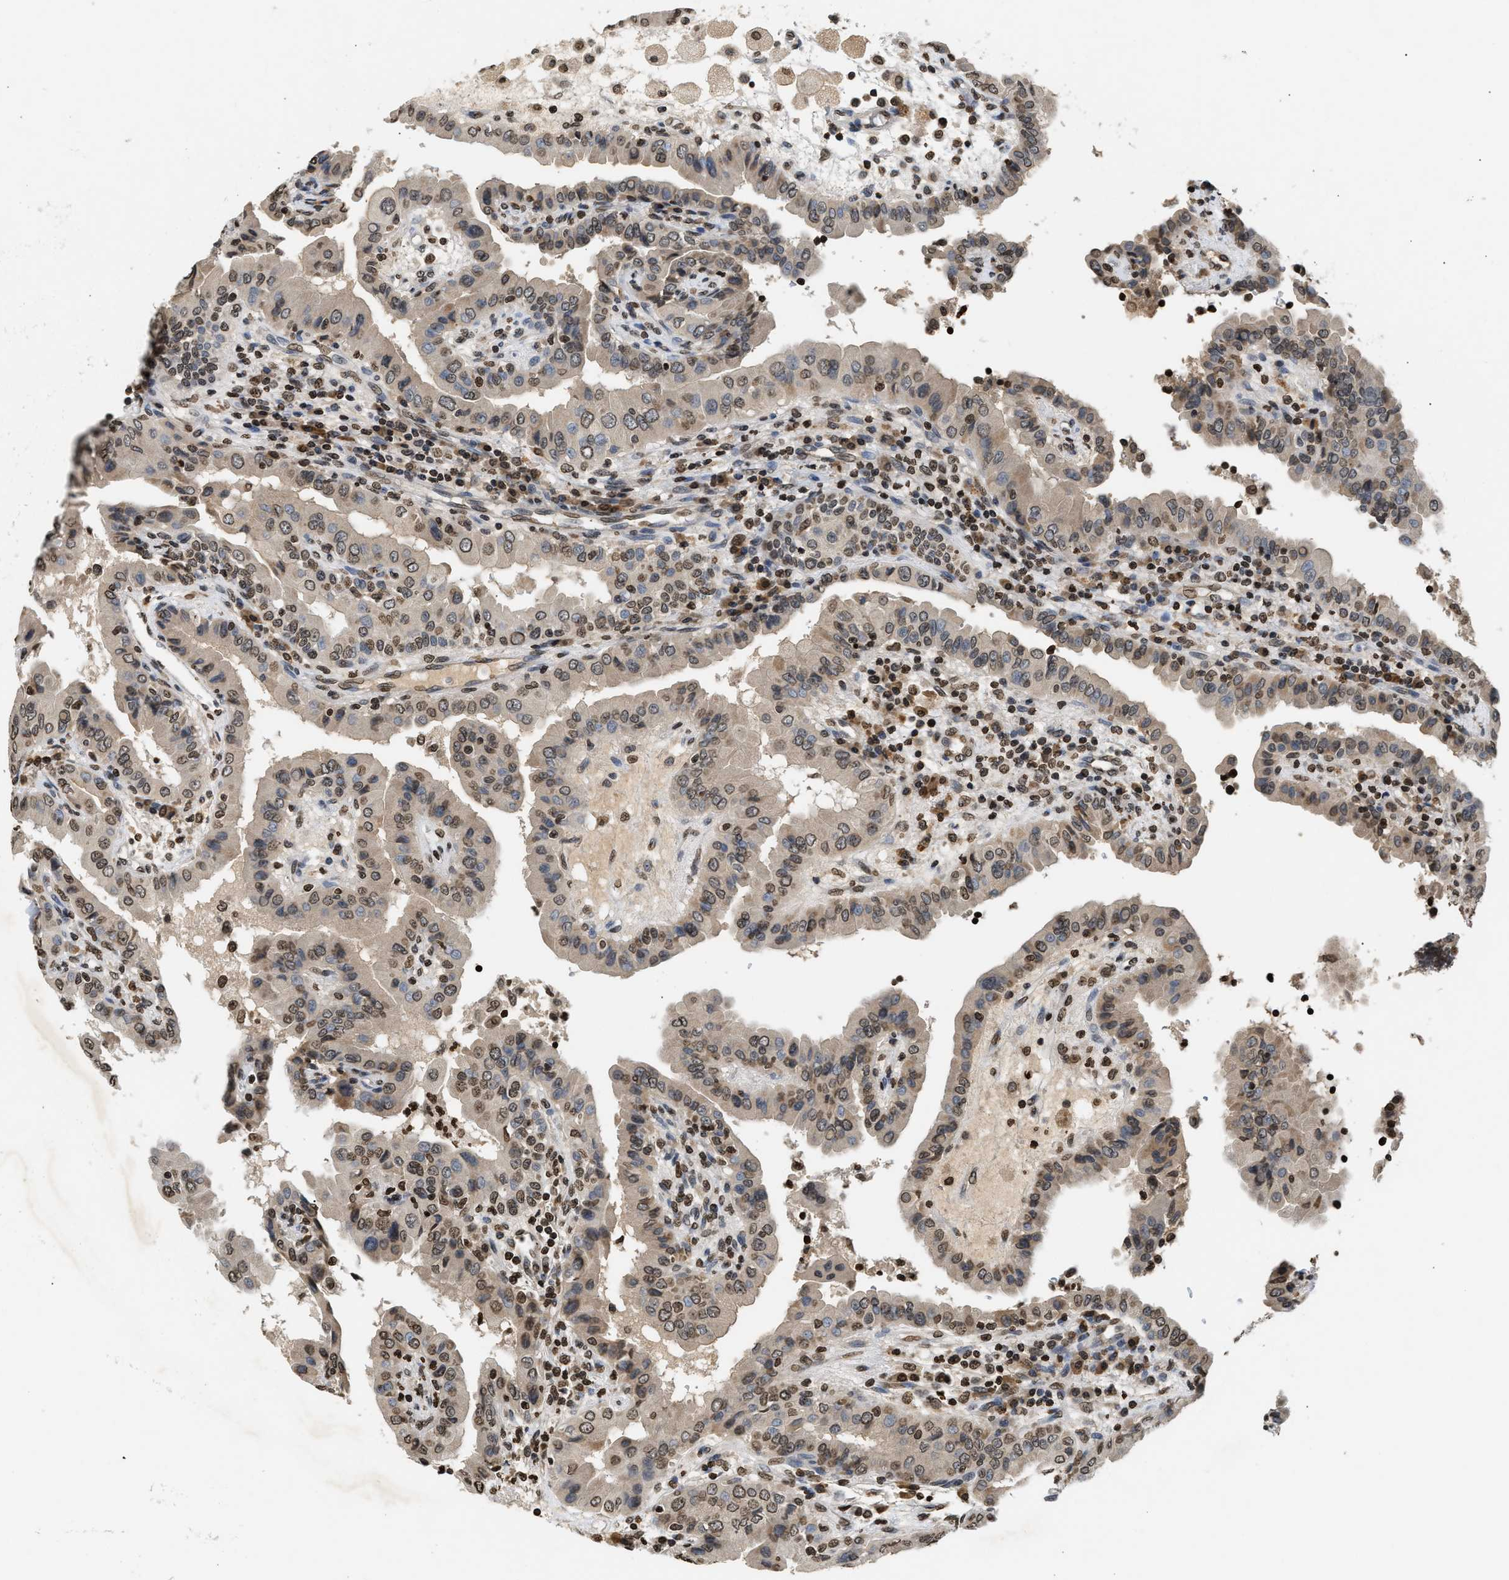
{"staining": {"intensity": "weak", "quantity": ">75%", "location": "cytoplasmic/membranous,nuclear"}, "tissue": "thyroid cancer", "cell_type": "Tumor cells", "image_type": "cancer", "snomed": [{"axis": "morphology", "description": "Papillary adenocarcinoma, NOS"}, {"axis": "topography", "description": "Thyroid gland"}], "caption": "IHC of human thyroid cancer (papillary adenocarcinoma) demonstrates low levels of weak cytoplasmic/membranous and nuclear positivity in about >75% of tumor cells.", "gene": "DNASE1L3", "patient": {"sex": "male", "age": 33}}